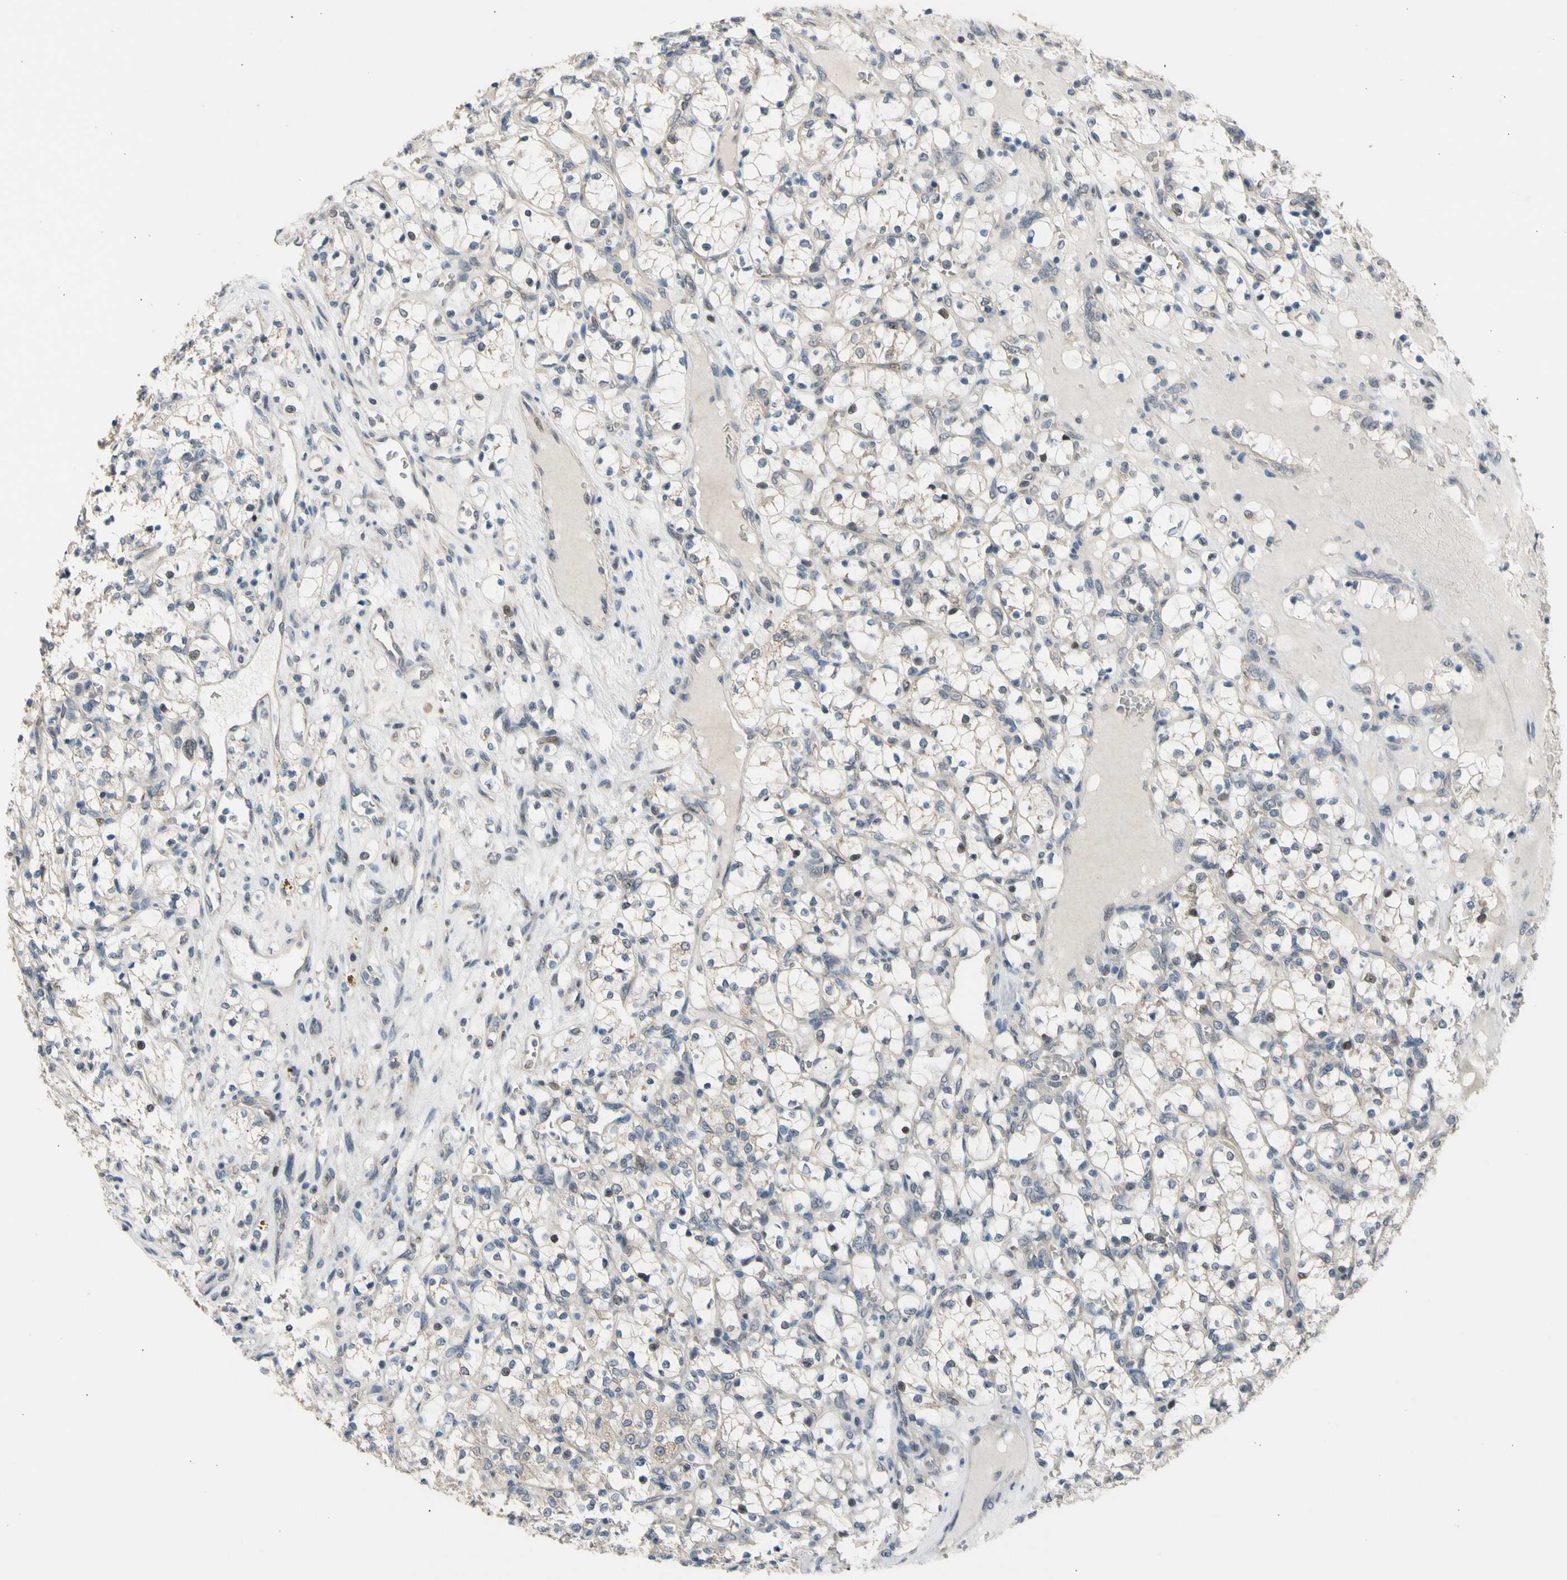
{"staining": {"intensity": "weak", "quantity": "<25%", "location": "nuclear"}, "tissue": "renal cancer", "cell_type": "Tumor cells", "image_type": "cancer", "snomed": [{"axis": "morphology", "description": "Adenocarcinoma, NOS"}, {"axis": "topography", "description": "Kidney"}], "caption": "This photomicrograph is of renal adenocarcinoma stained with immunohistochemistry to label a protein in brown with the nuclei are counter-stained blue. There is no positivity in tumor cells.", "gene": "ZNF184", "patient": {"sex": "female", "age": 69}}